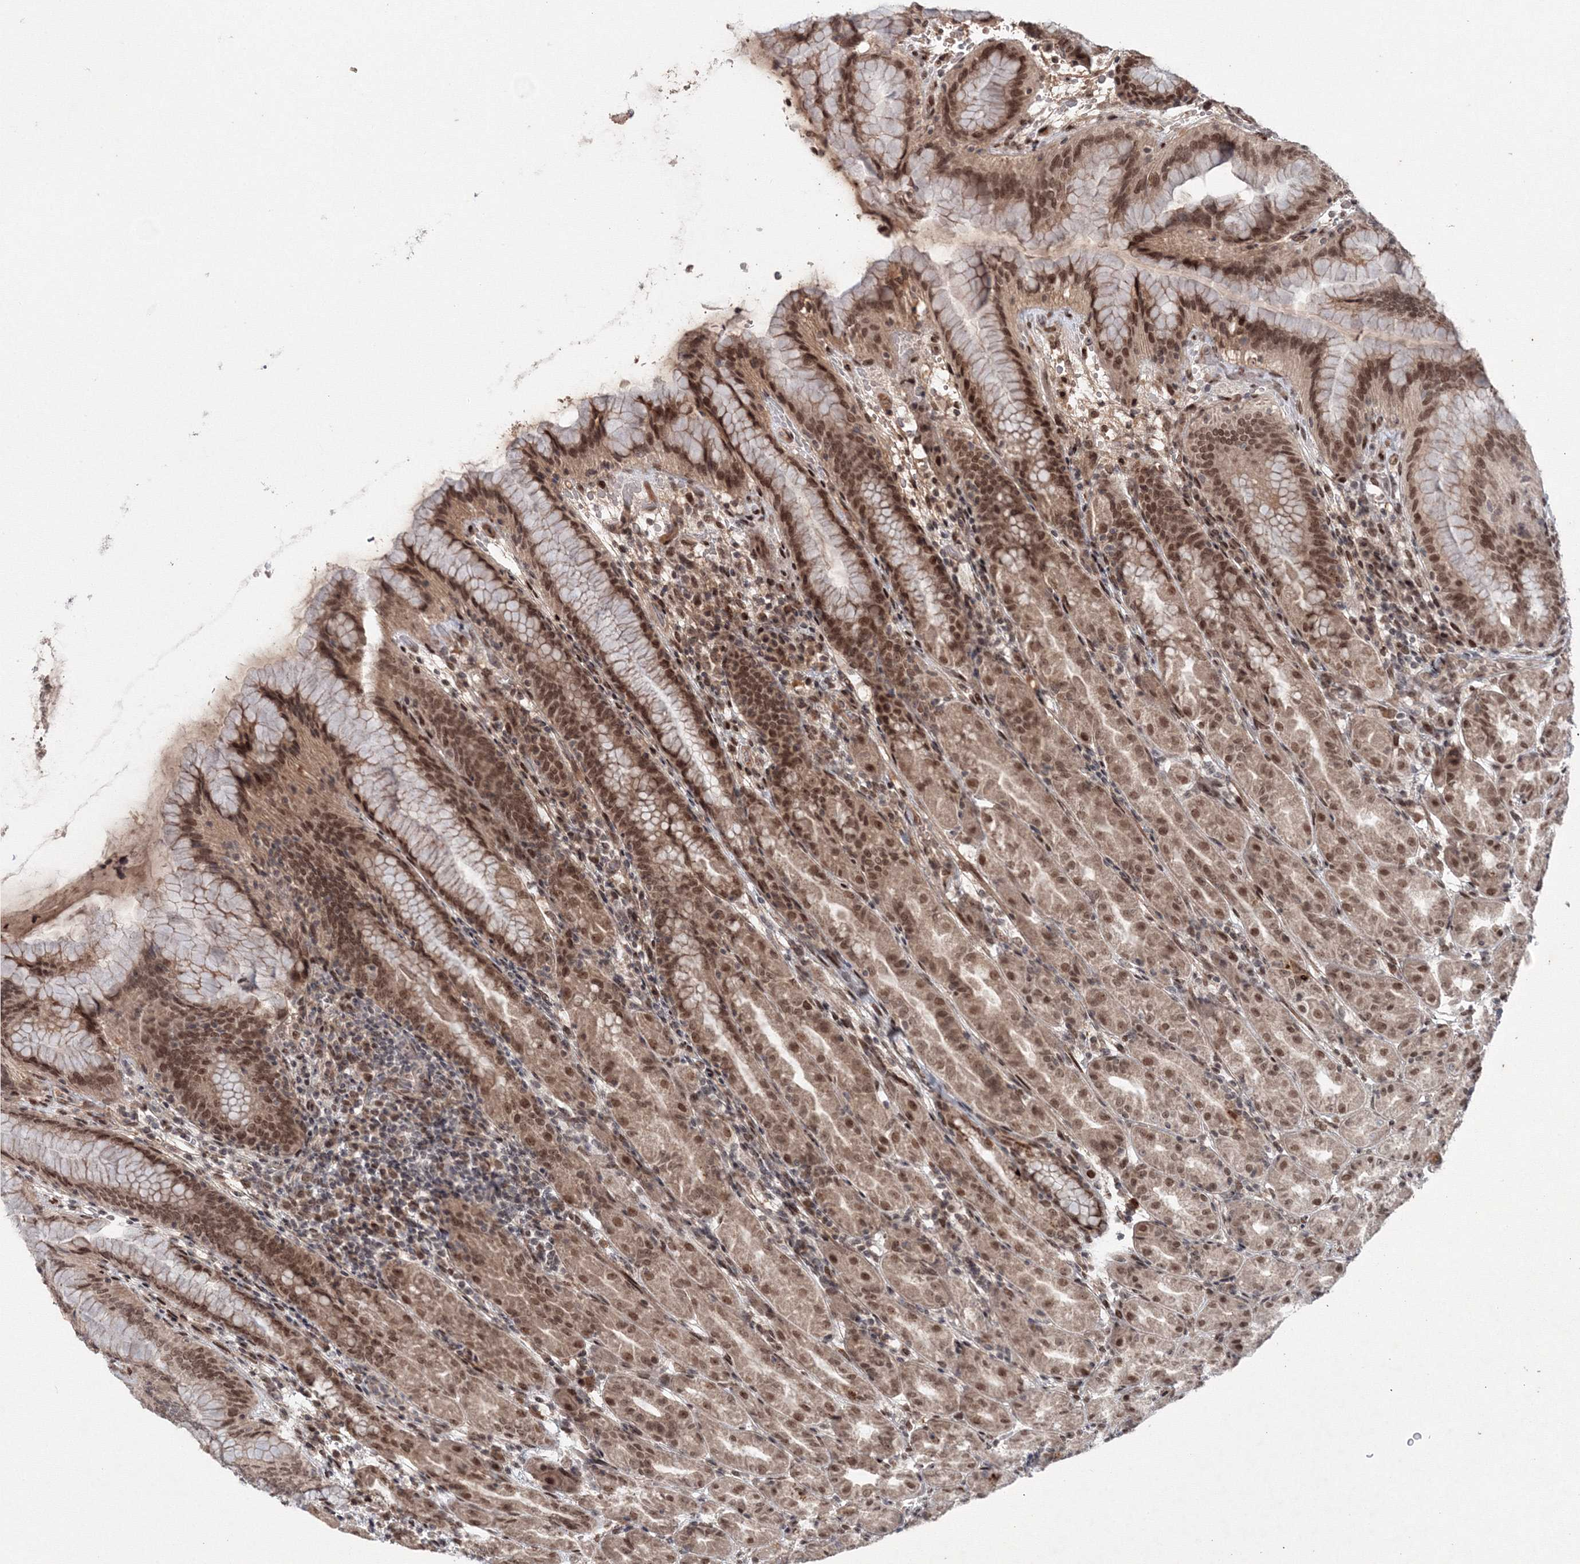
{"staining": {"intensity": "moderate", "quantity": ">75%", "location": "cytoplasmic/membranous,nuclear"}, "tissue": "stomach", "cell_type": "Glandular cells", "image_type": "normal", "snomed": [{"axis": "morphology", "description": "Normal tissue, NOS"}, {"axis": "topography", "description": "Stomach"}], "caption": "Immunohistochemical staining of unremarkable human stomach exhibits moderate cytoplasmic/membranous,nuclear protein positivity in approximately >75% of glandular cells.", "gene": "NOA1", "patient": {"sex": "female", "age": 79}}